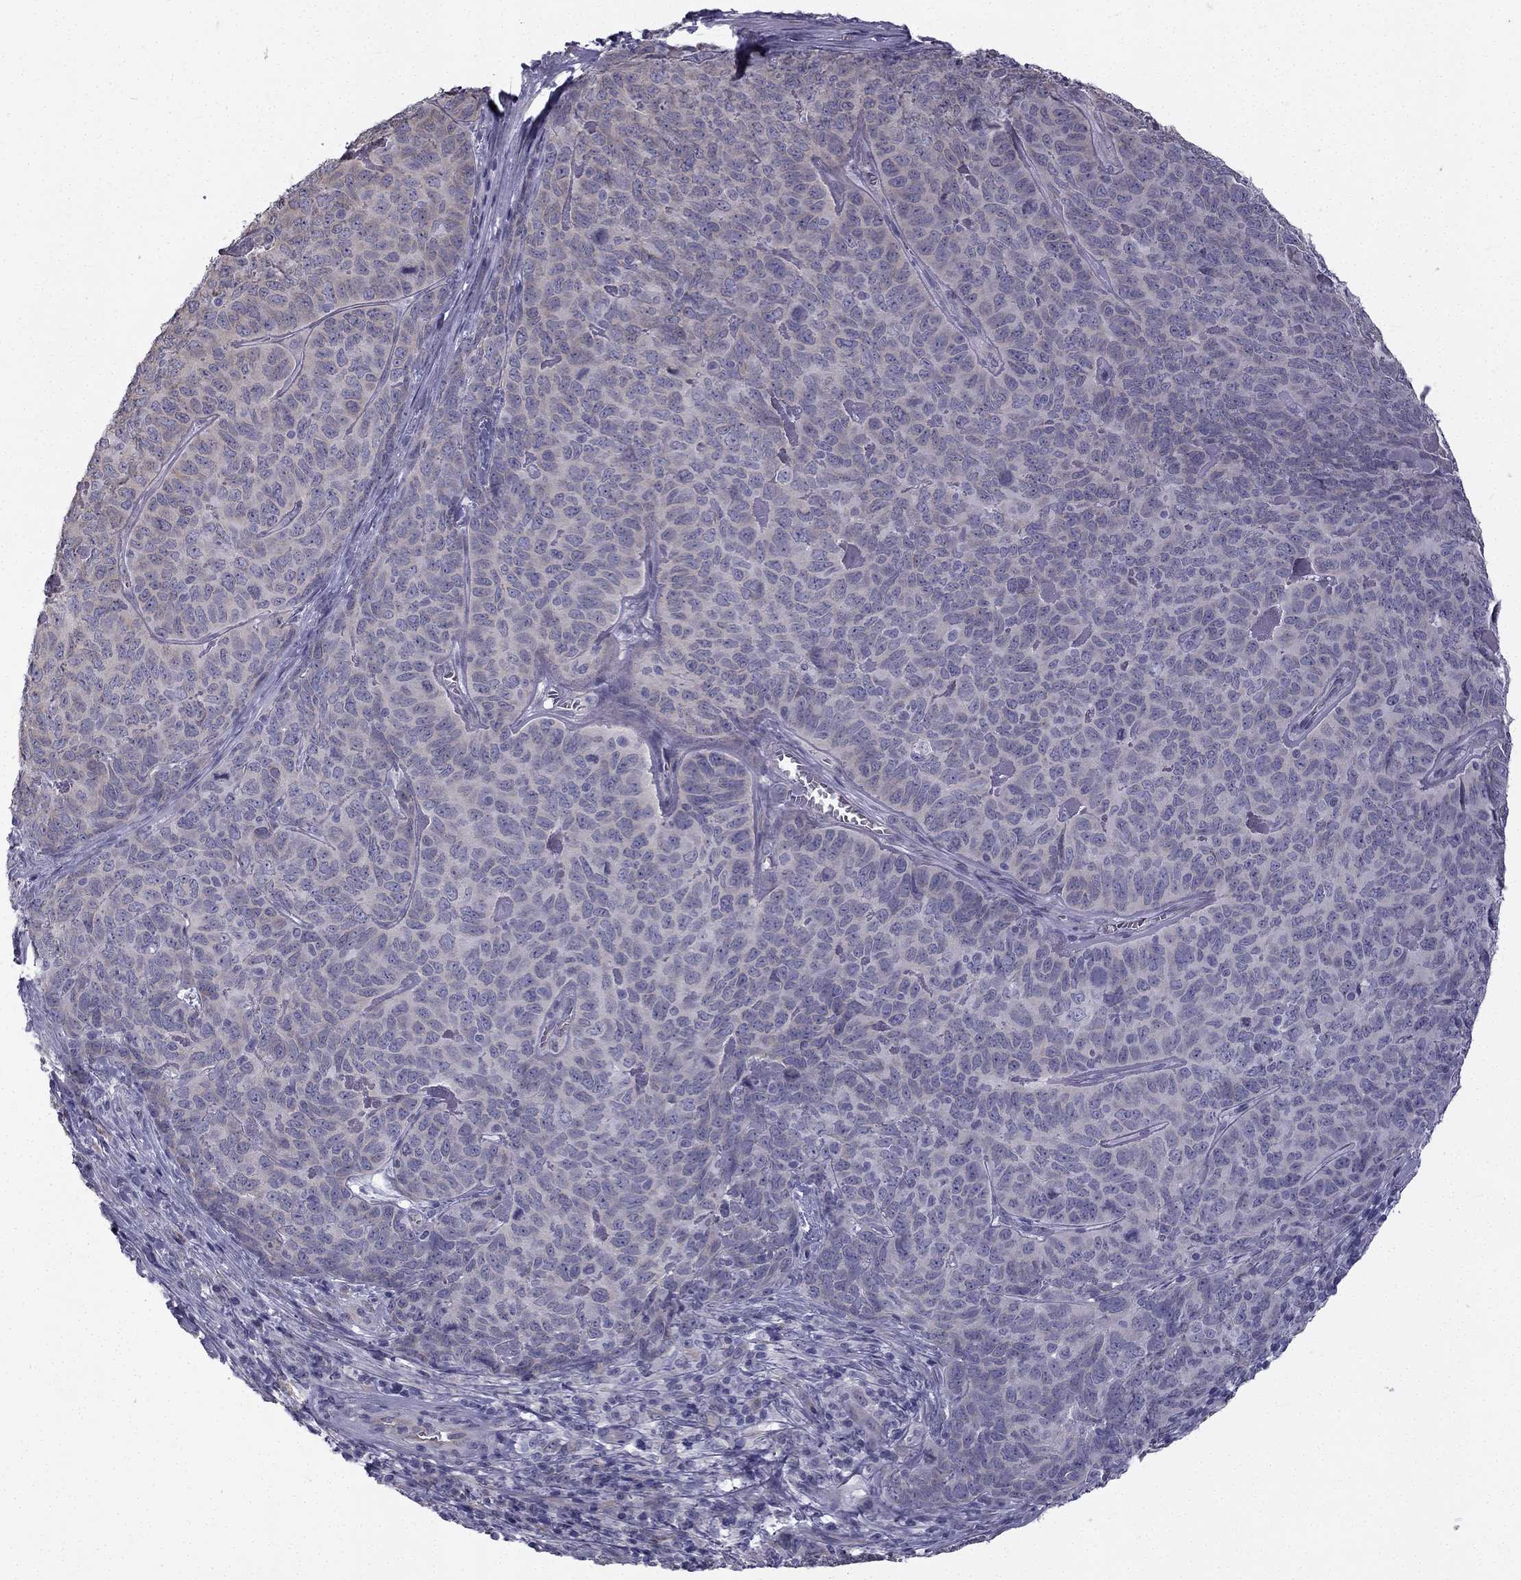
{"staining": {"intensity": "negative", "quantity": "none", "location": "none"}, "tissue": "skin cancer", "cell_type": "Tumor cells", "image_type": "cancer", "snomed": [{"axis": "morphology", "description": "Squamous cell carcinoma, NOS"}, {"axis": "topography", "description": "Skin"}, {"axis": "topography", "description": "Anal"}], "caption": "The image shows no significant expression in tumor cells of squamous cell carcinoma (skin). Nuclei are stained in blue.", "gene": "CCDC40", "patient": {"sex": "female", "age": 51}}